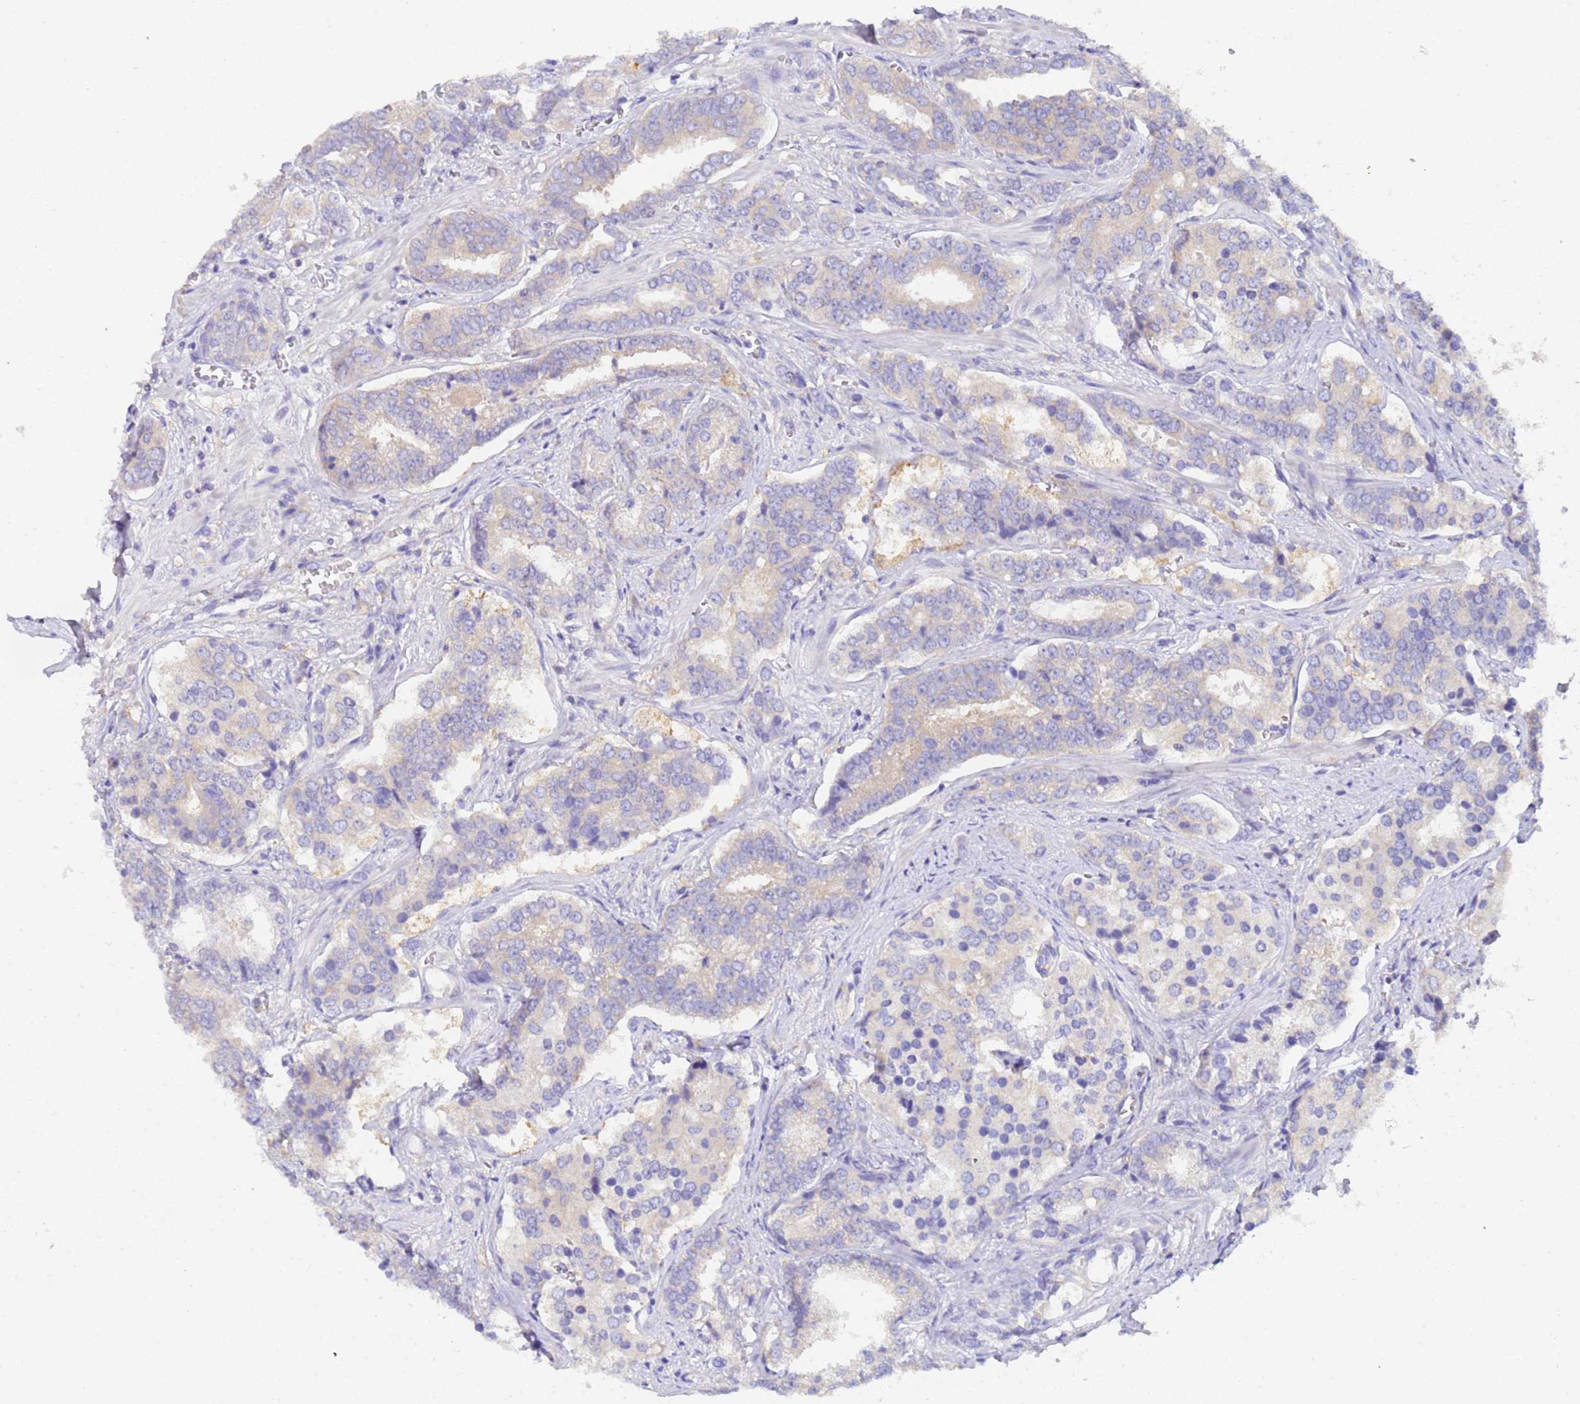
{"staining": {"intensity": "negative", "quantity": "none", "location": "none"}, "tissue": "prostate cancer", "cell_type": "Tumor cells", "image_type": "cancer", "snomed": [{"axis": "morphology", "description": "Adenocarcinoma, High grade"}, {"axis": "topography", "description": "Prostate"}], "caption": "Prostate high-grade adenocarcinoma was stained to show a protein in brown. There is no significant expression in tumor cells.", "gene": "UBE2O", "patient": {"sex": "male", "age": 67}}